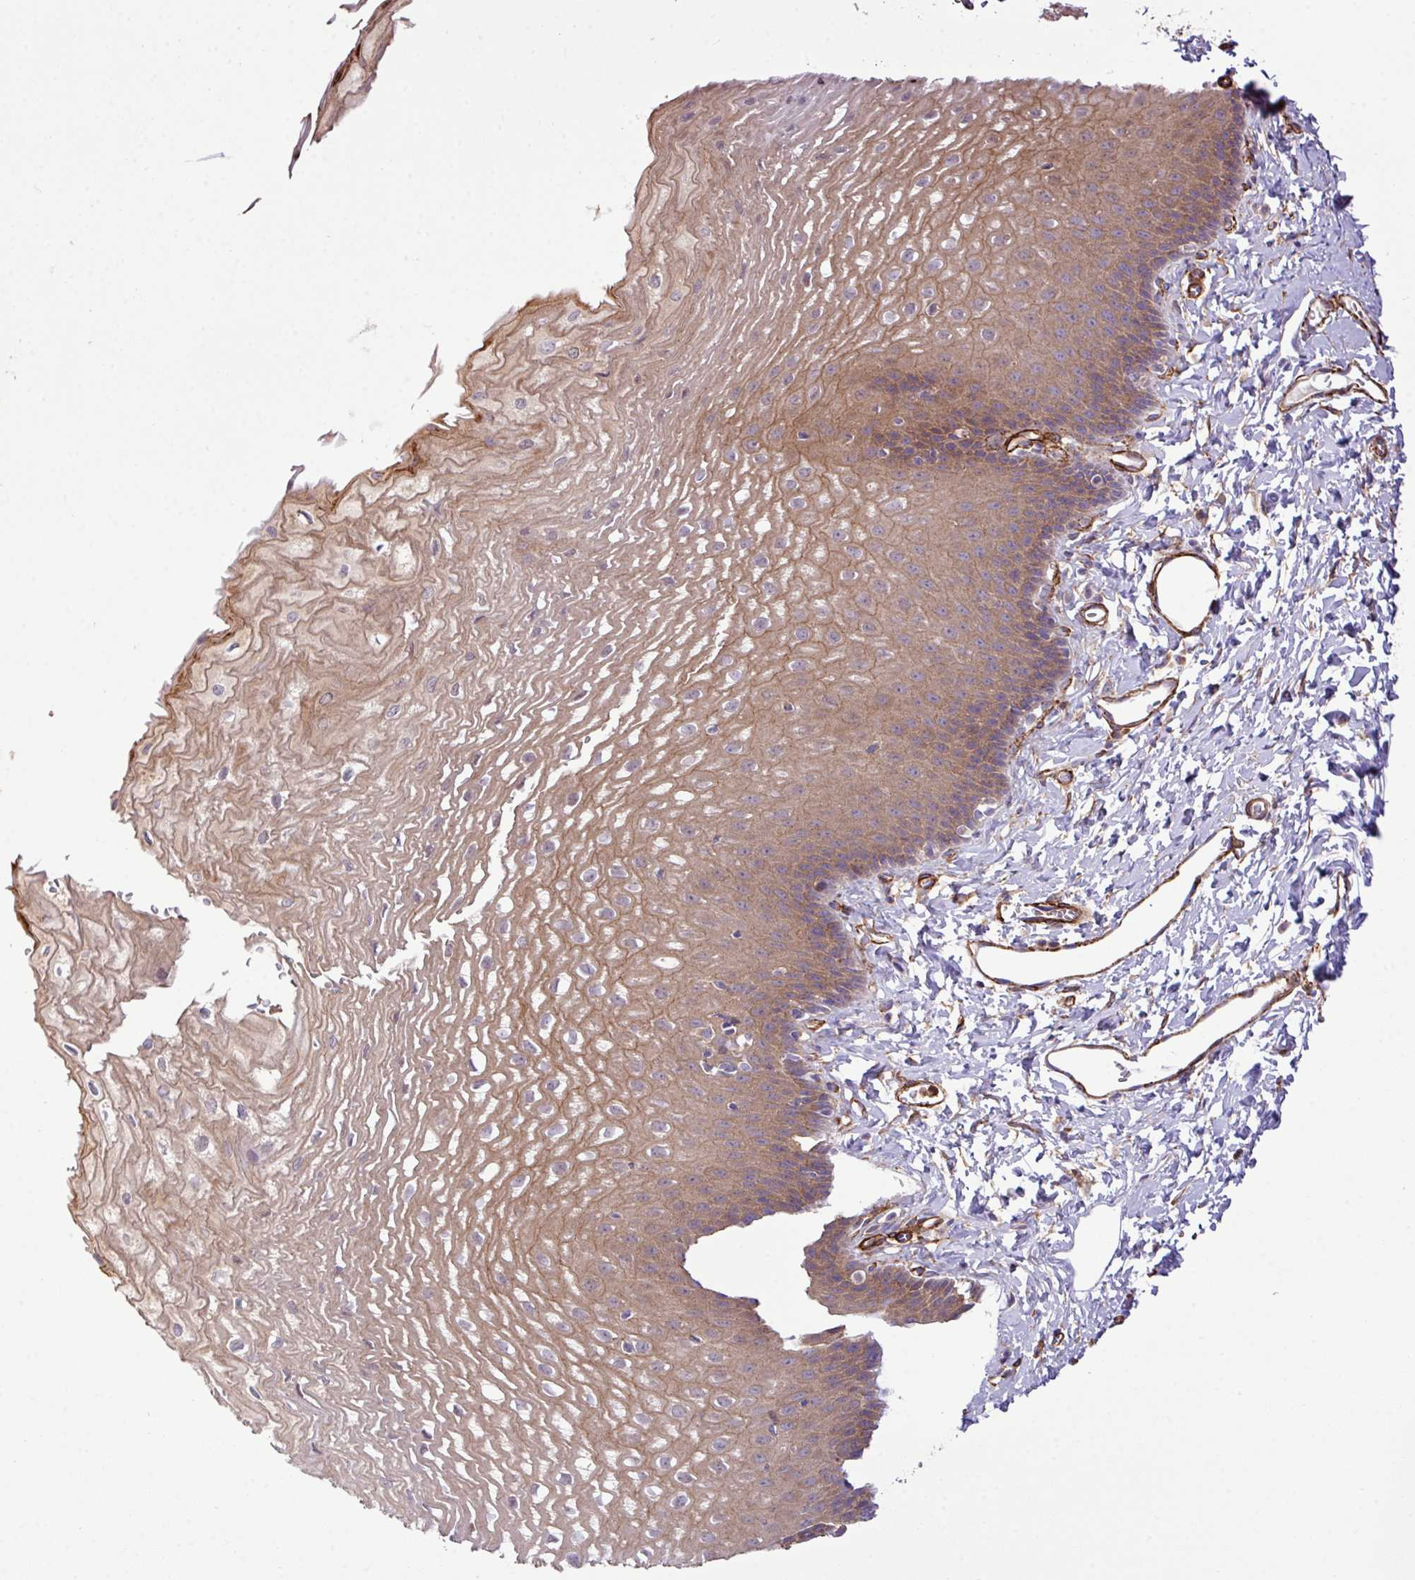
{"staining": {"intensity": "moderate", "quantity": ">75%", "location": "cytoplasmic/membranous"}, "tissue": "esophagus", "cell_type": "Squamous epithelial cells", "image_type": "normal", "snomed": [{"axis": "morphology", "description": "Normal tissue, NOS"}, {"axis": "topography", "description": "Esophagus"}], "caption": "Esophagus stained with a brown dye displays moderate cytoplasmic/membranous positive expression in approximately >75% of squamous epithelial cells.", "gene": "FAM47E", "patient": {"sex": "male", "age": 70}}